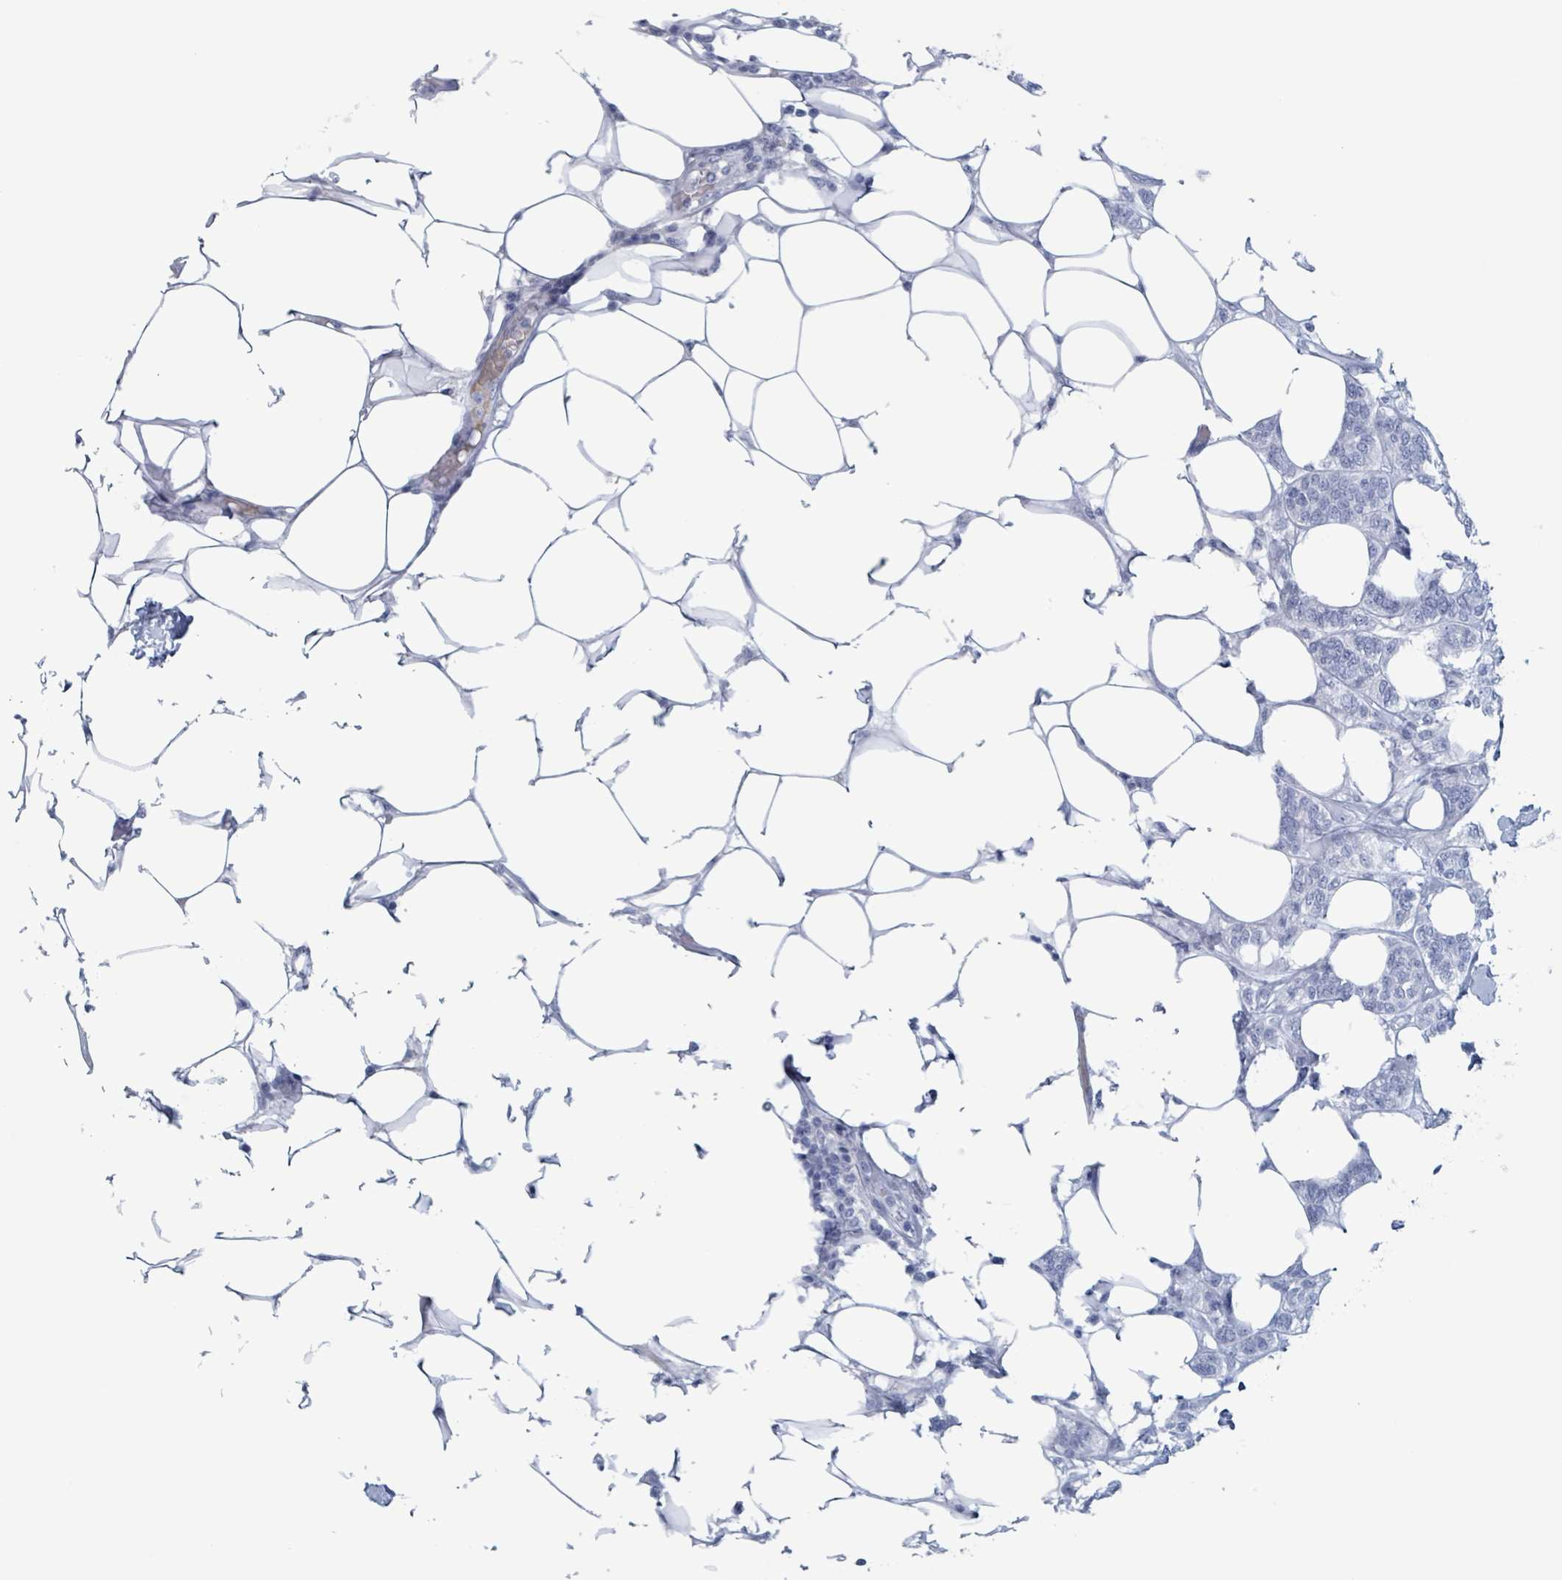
{"staining": {"intensity": "negative", "quantity": "none", "location": "none"}, "tissue": "breast cancer", "cell_type": "Tumor cells", "image_type": "cancer", "snomed": [{"axis": "morphology", "description": "Duct carcinoma"}, {"axis": "topography", "description": "Breast"}], "caption": "An image of breast cancer stained for a protein reveals no brown staining in tumor cells.", "gene": "KLK4", "patient": {"sex": "female", "age": 72}}